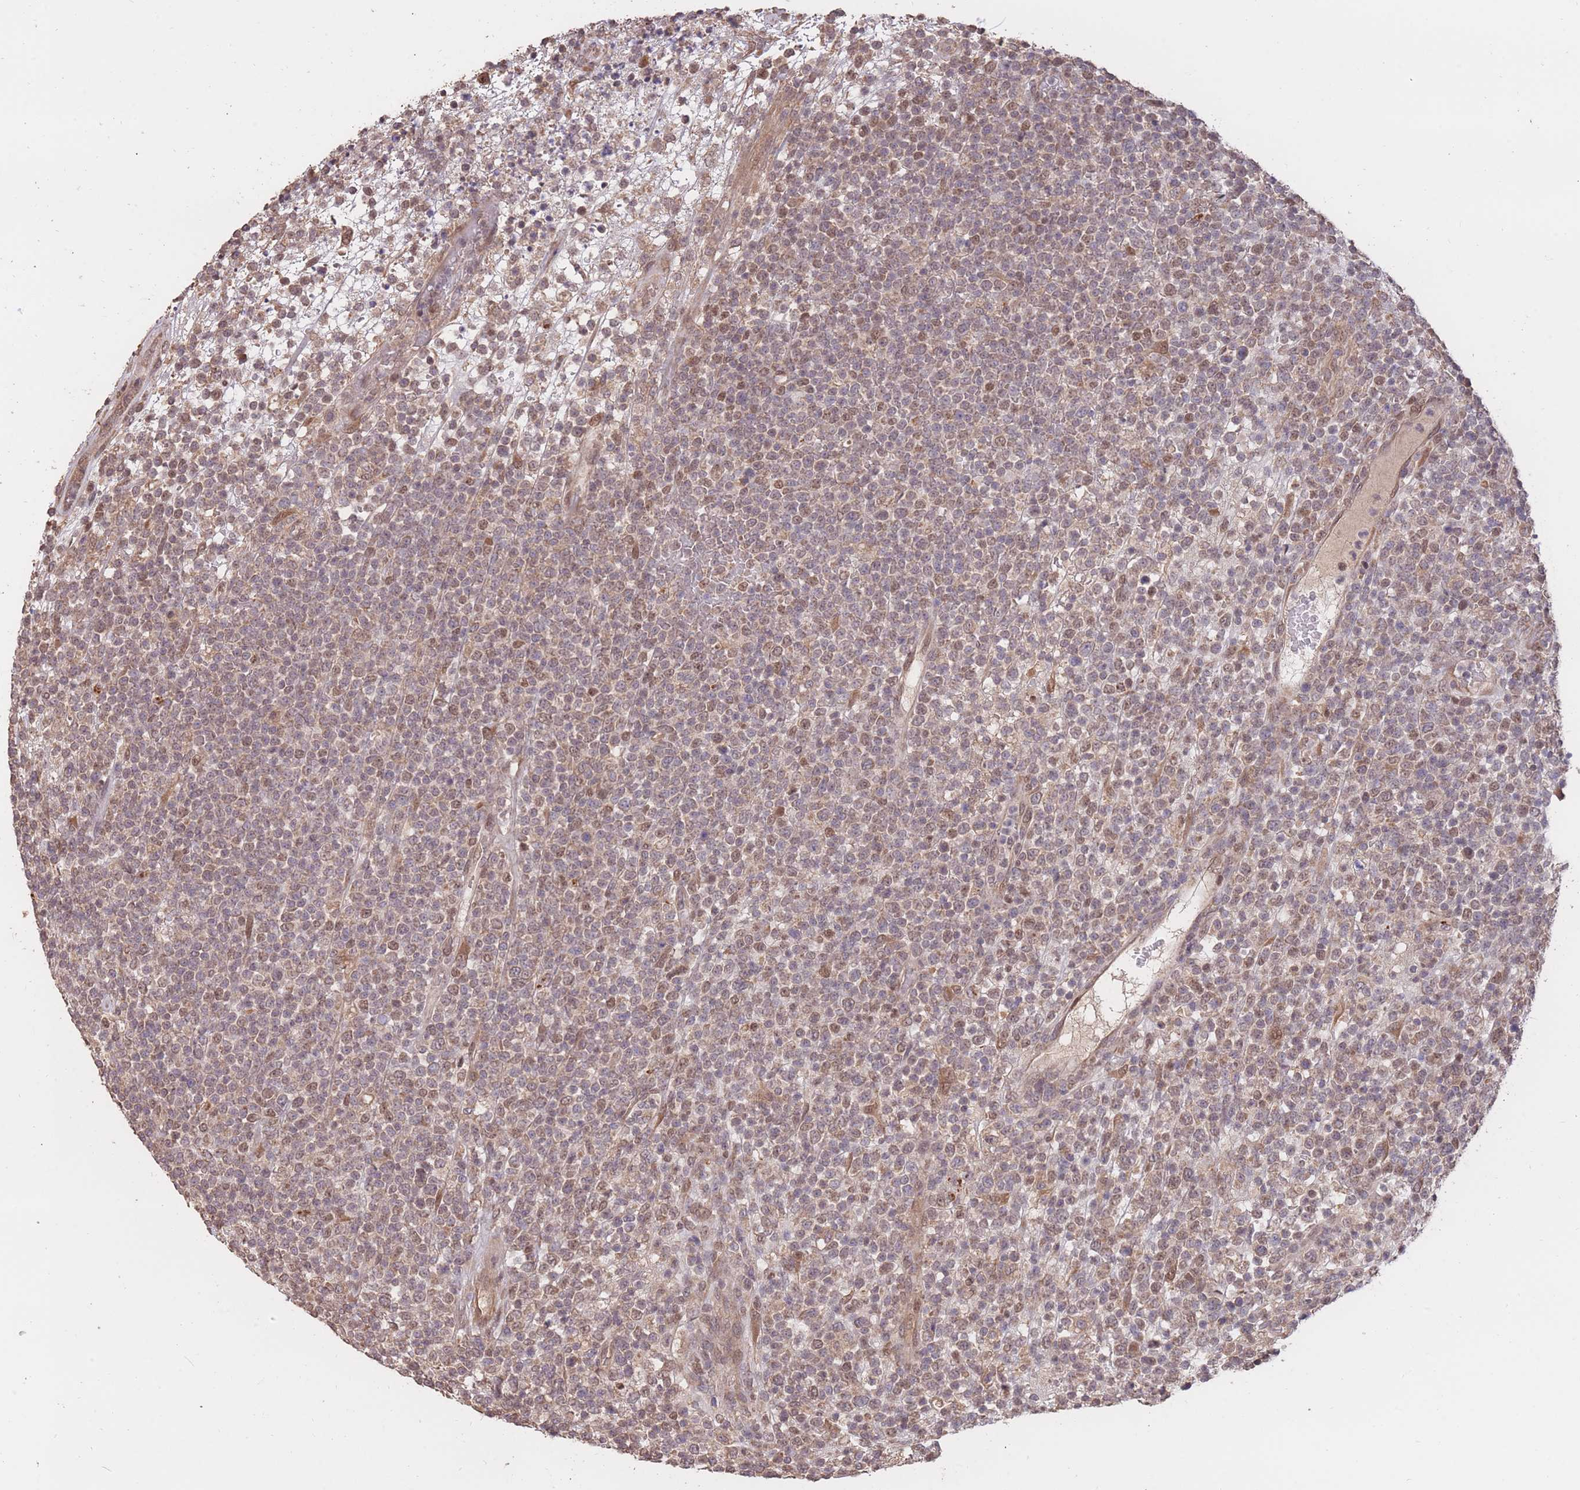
{"staining": {"intensity": "moderate", "quantity": "<25%", "location": "nuclear"}, "tissue": "lymphoma", "cell_type": "Tumor cells", "image_type": "cancer", "snomed": [{"axis": "morphology", "description": "Malignant lymphoma, non-Hodgkin's type, High grade"}, {"axis": "topography", "description": "Colon"}], "caption": "A histopathology image of lymphoma stained for a protein demonstrates moderate nuclear brown staining in tumor cells.", "gene": "RGS14", "patient": {"sex": "female", "age": 53}}